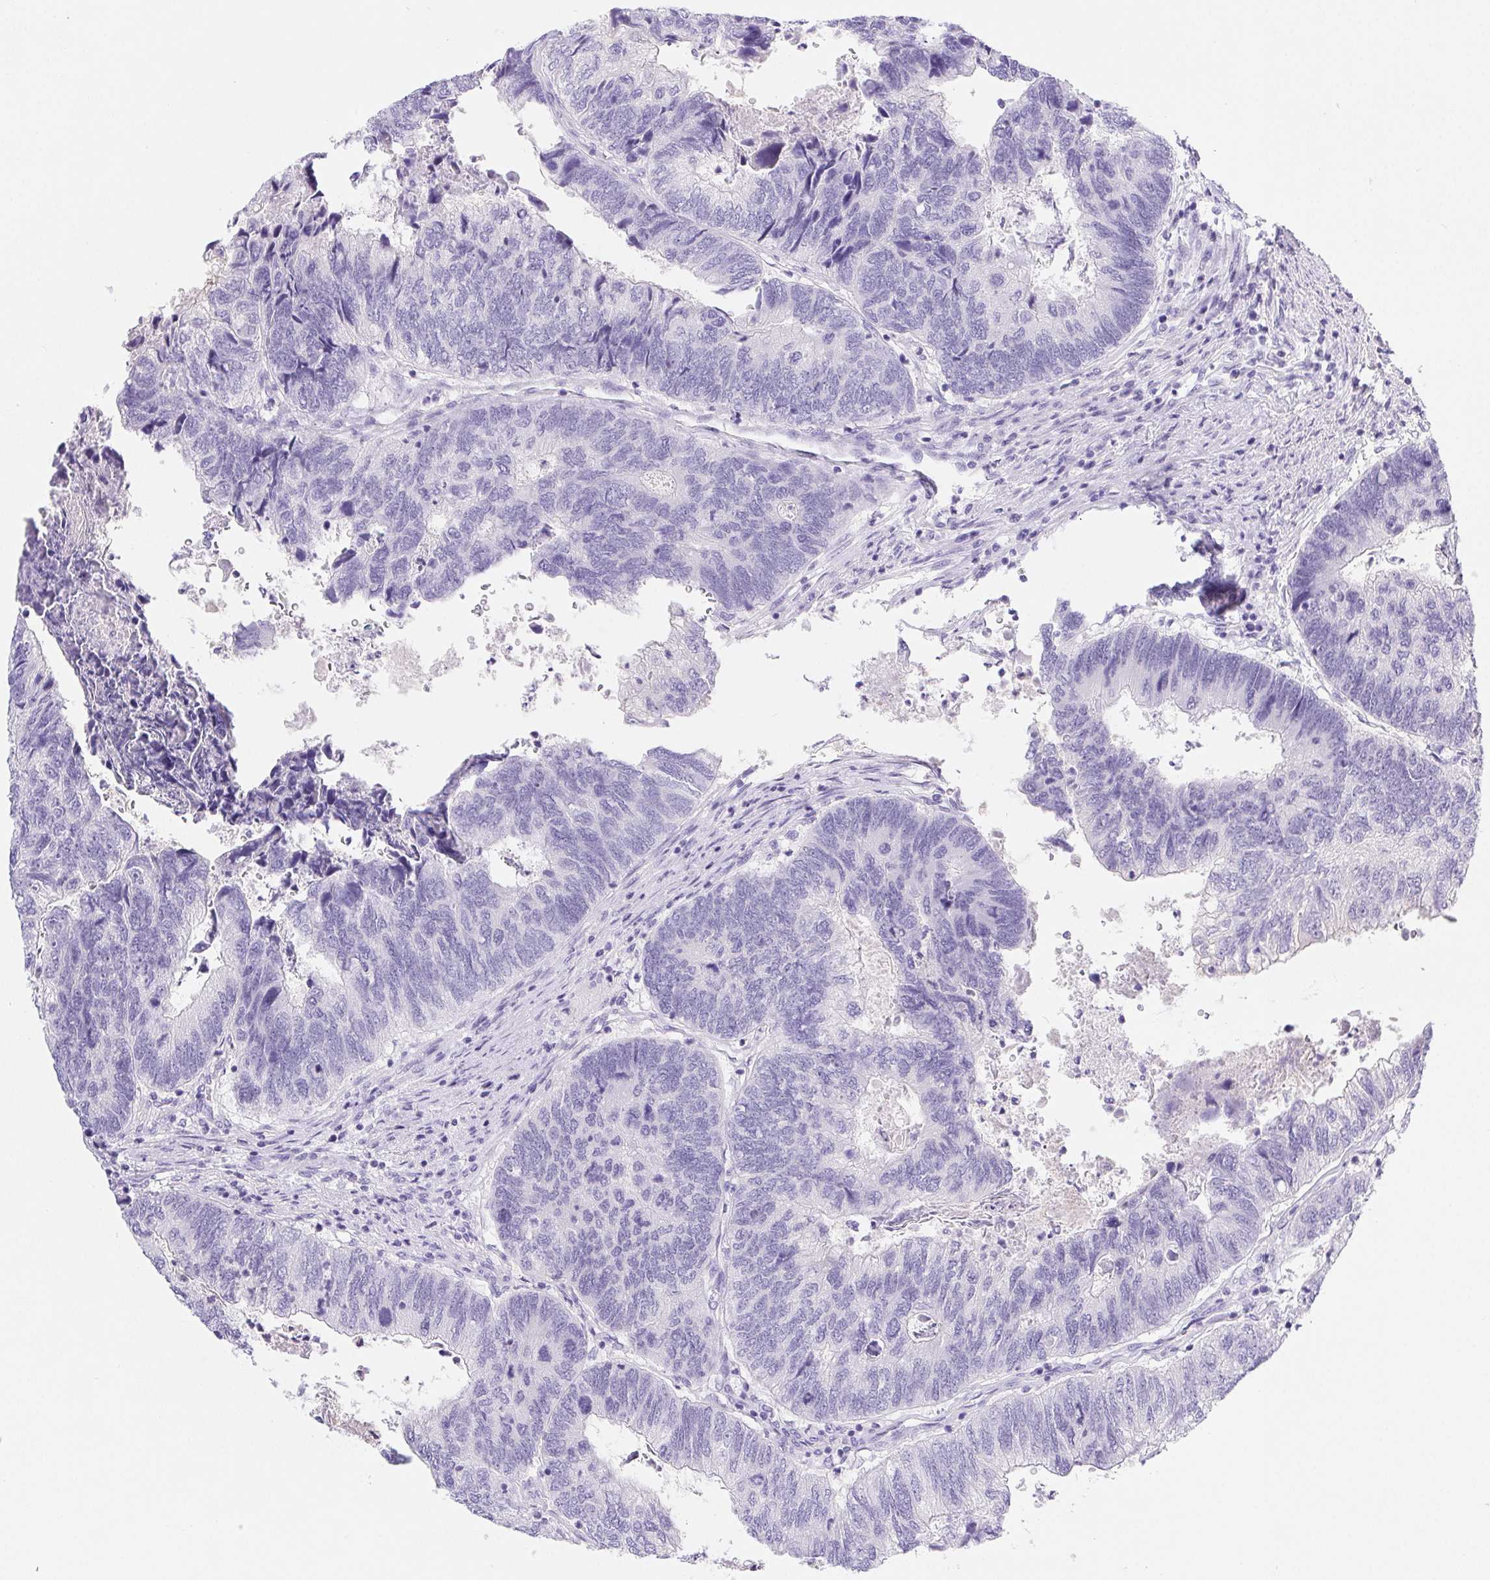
{"staining": {"intensity": "negative", "quantity": "none", "location": "none"}, "tissue": "colorectal cancer", "cell_type": "Tumor cells", "image_type": "cancer", "snomed": [{"axis": "morphology", "description": "Adenocarcinoma, NOS"}, {"axis": "topography", "description": "Colon"}], "caption": "The IHC image has no significant staining in tumor cells of adenocarcinoma (colorectal) tissue. (IHC, brightfield microscopy, high magnification).", "gene": "PNLIP", "patient": {"sex": "female", "age": 67}}